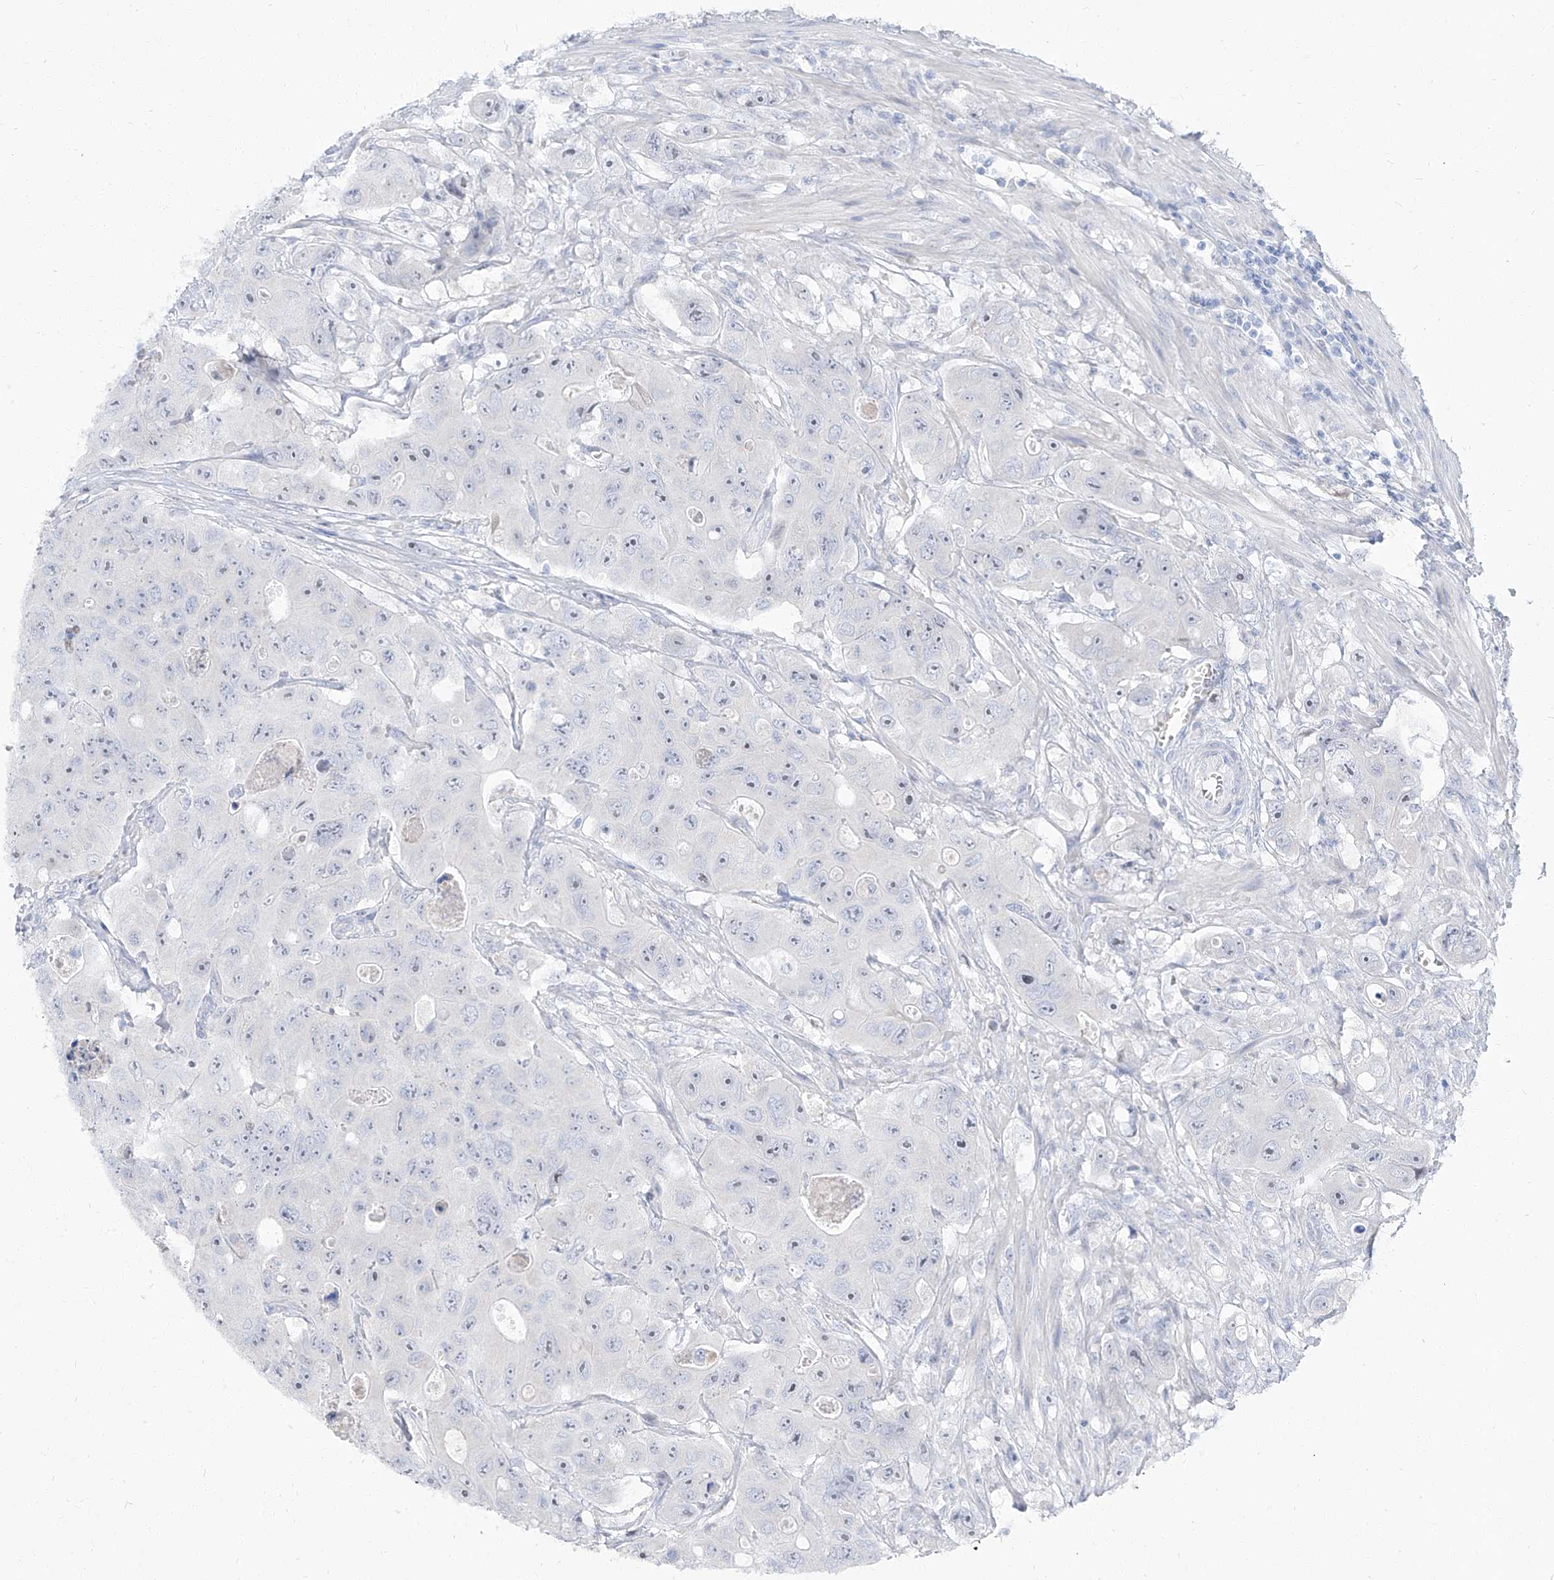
{"staining": {"intensity": "negative", "quantity": "none", "location": "none"}, "tissue": "colorectal cancer", "cell_type": "Tumor cells", "image_type": "cancer", "snomed": [{"axis": "morphology", "description": "Adenocarcinoma, NOS"}, {"axis": "topography", "description": "Colon"}], "caption": "This is an IHC histopathology image of human colorectal adenocarcinoma. There is no expression in tumor cells.", "gene": "TXLNB", "patient": {"sex": "female", "age": 46}}